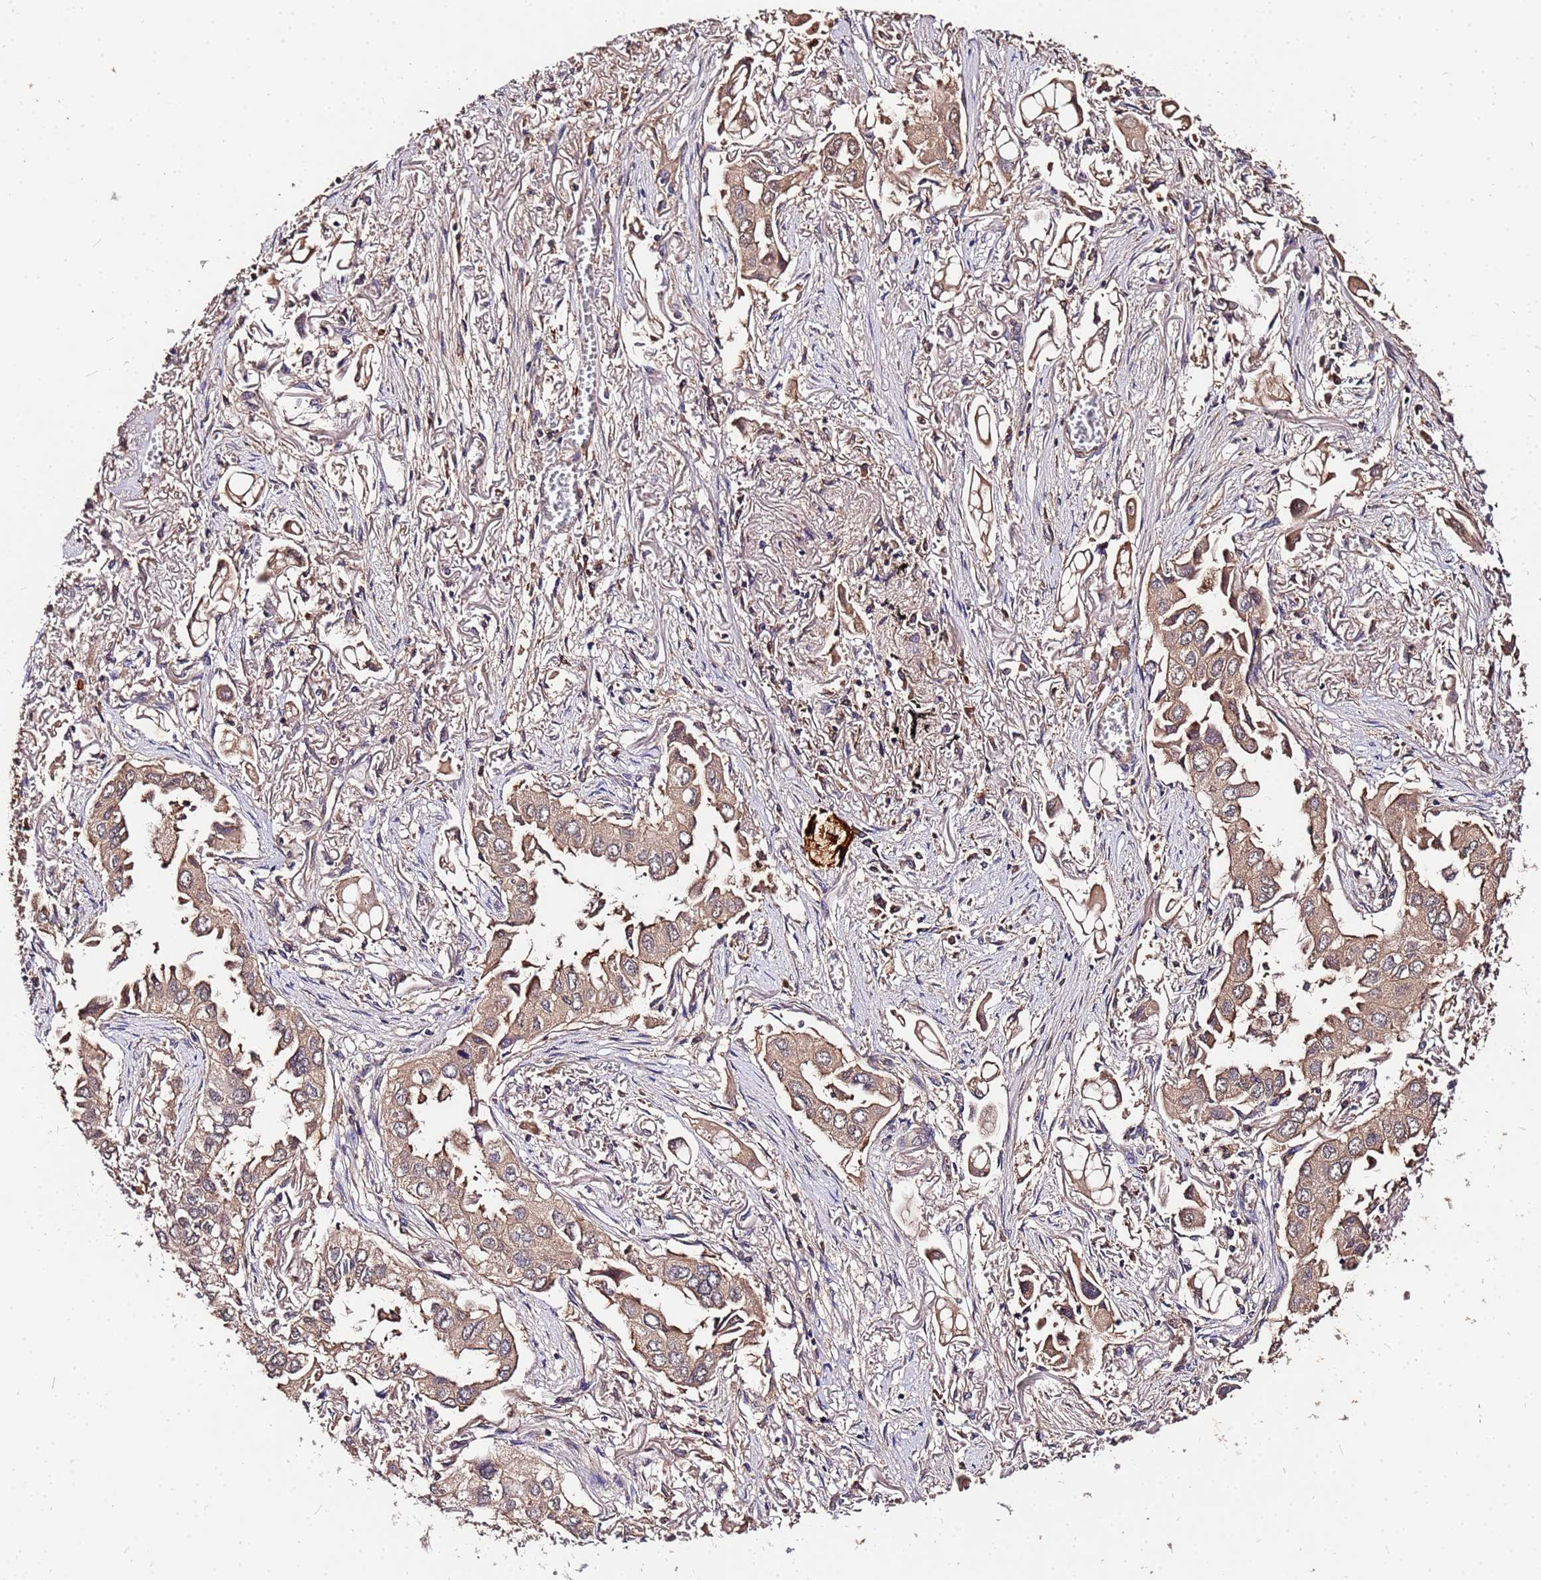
{"staining": {"intensity": "weak", "quantity": ">75%", "location": "cytoplasmic/membranous"}, "tissue": "lung cancer", "cell_type": "Tumor cells", "image_type": "cancer", "snomed": [{"axis": "morphology", "description": "Adenocarcinoma, NOS"}, {"axis": "topography", "description": "Lung"}], "caption": "Human lung adenocarcinoma stained with a brown dye demonstrates weak cytoplasmic/membranous positive staining in approximately >75% of tumor cells.", "gene": "MTERF1", "patient": {"sex": "female", "age": 76}}